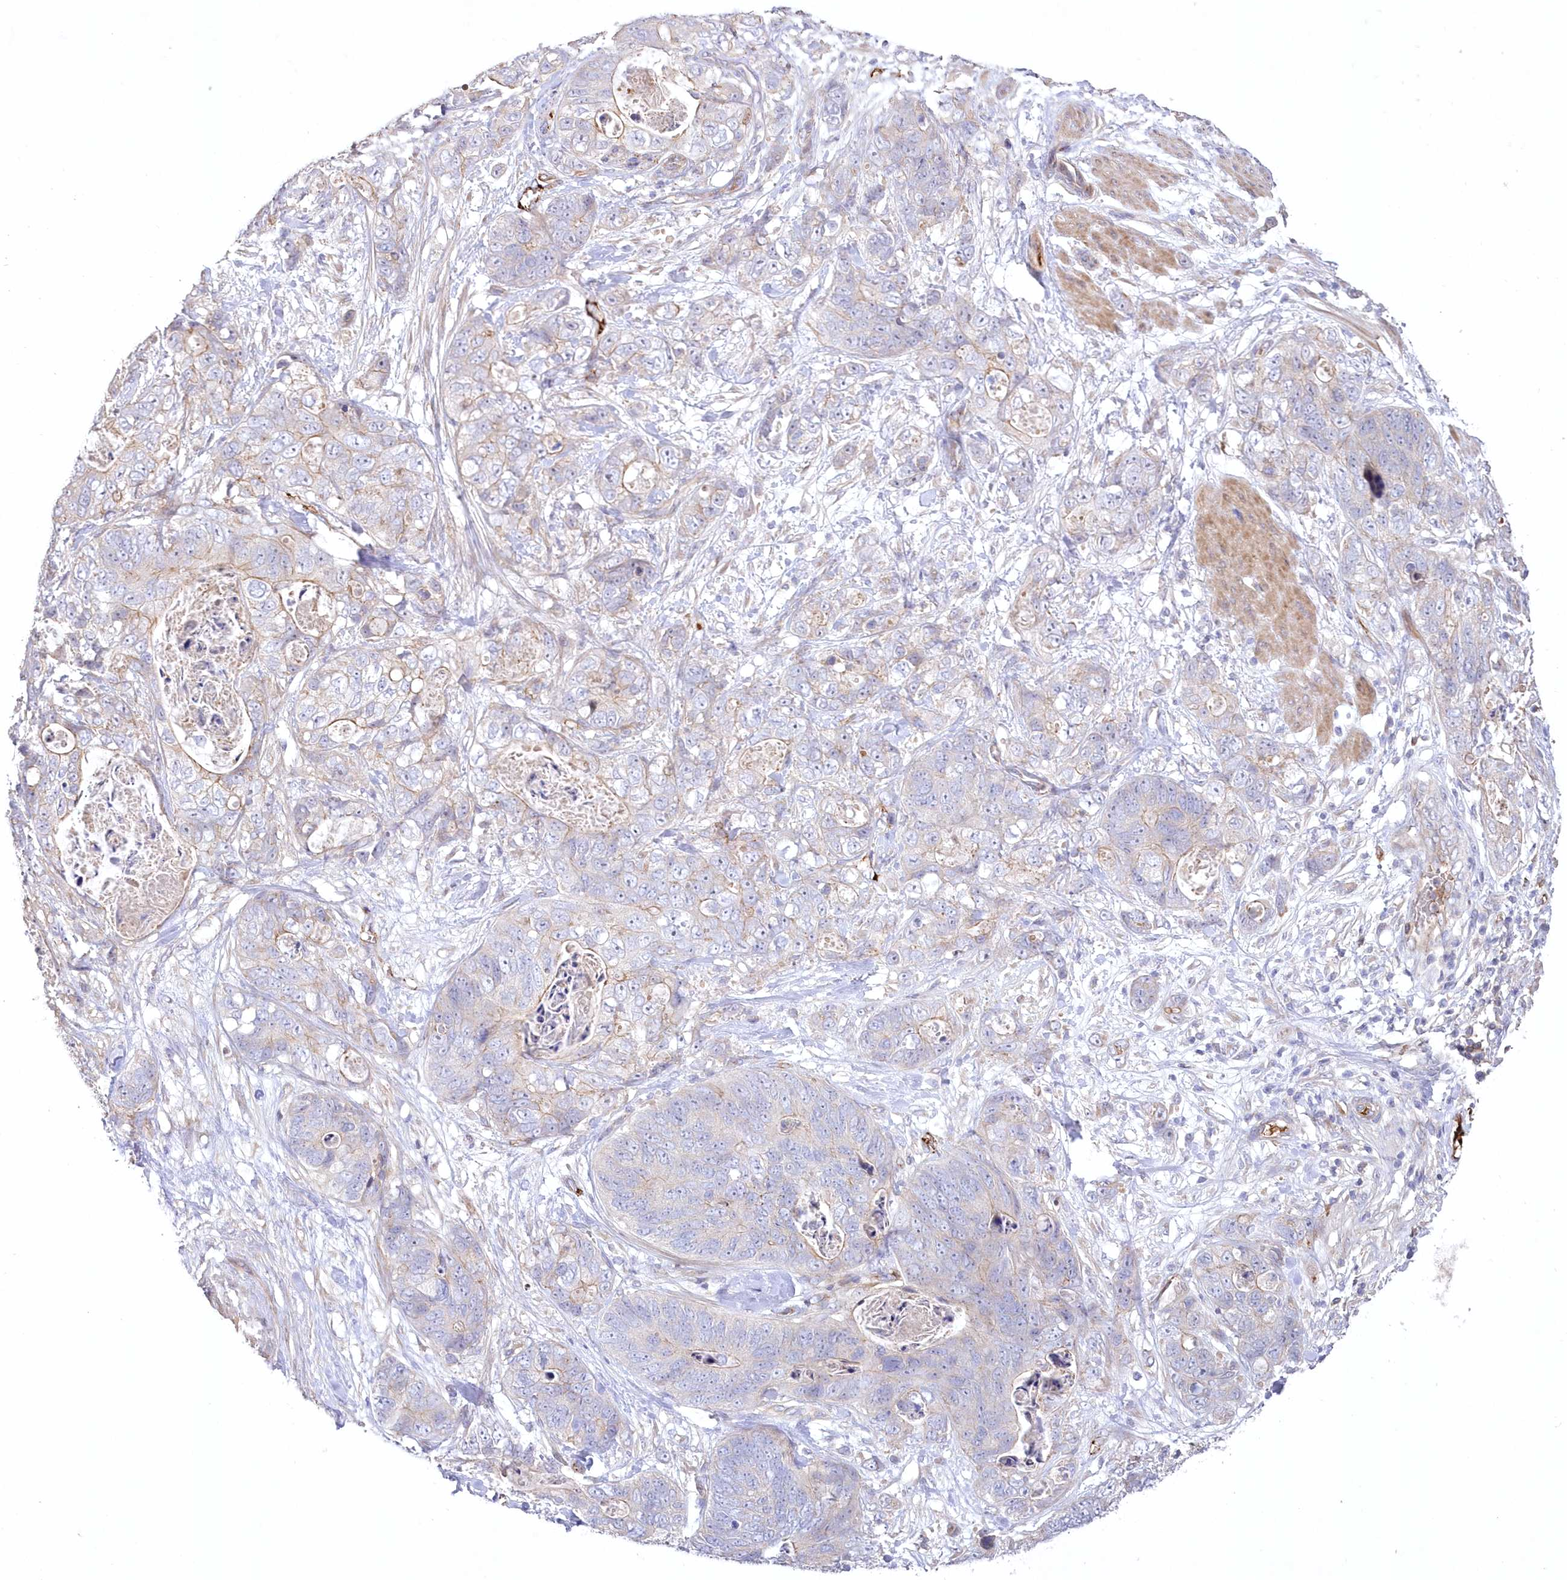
{"staining": {"intensity": "weak", "quantity": "<25%", "location": "cytoplasmic/membranous"}, "tissue": "stomach cancer", "cell_type": "Tumor cells", "image_type": "cancer", "snomed": [{"axis": "morphology", "description": "Normal tissue, NOS"}, {"axis": "morphology", "description": "Adenocarcinoma, NOS"}, {"axis": "topography", "description": "Stomach"}], "caption": "This is an immunohistochemistry histopathology image of human adenocarcinoma (stomach). There is no positivity in tumor cells.", "gene": "WBP1L", "patient": {"sex": "female", "age": 89}}